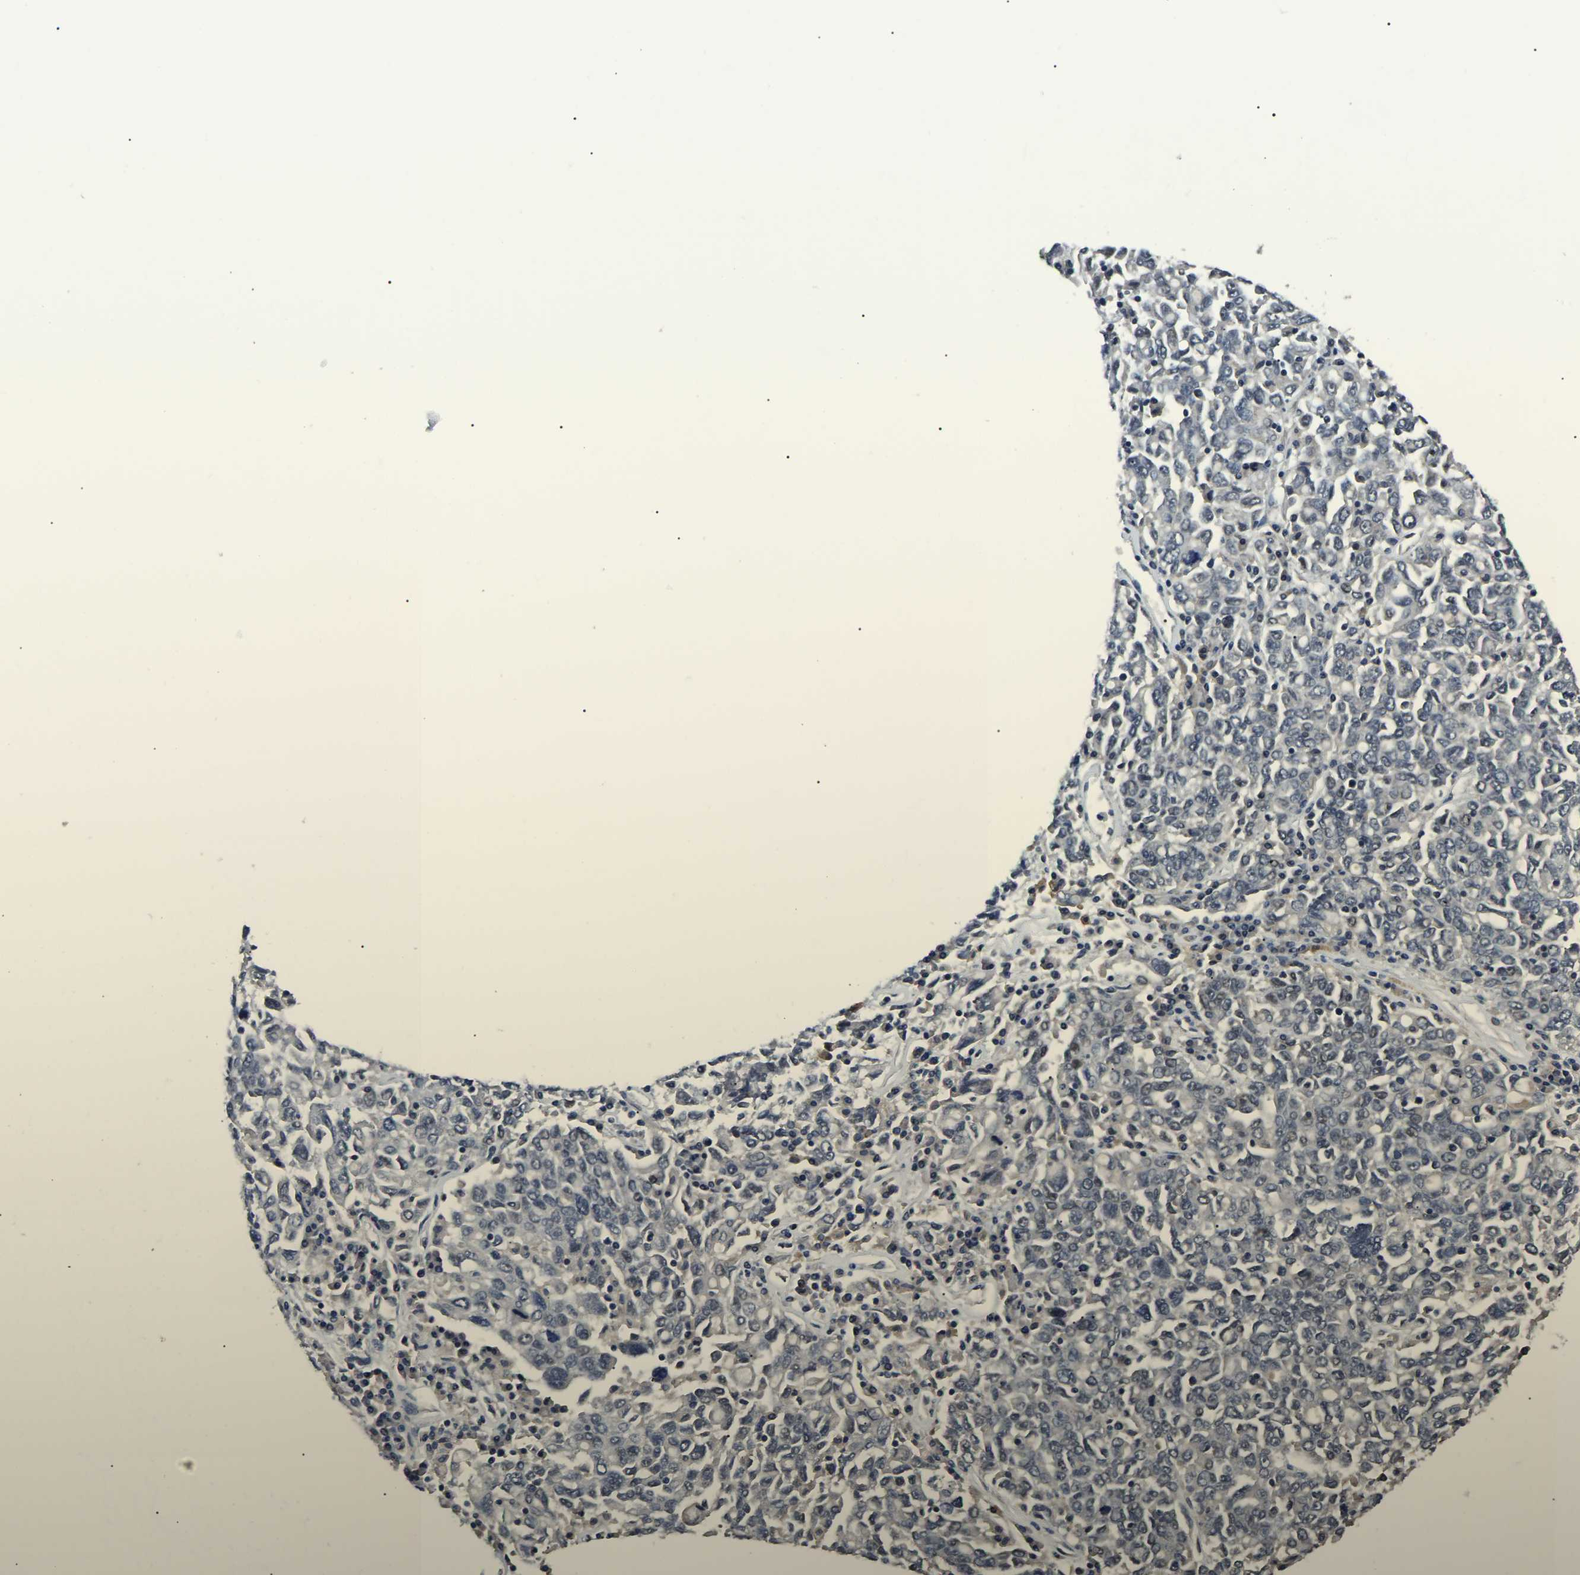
{"staining": {"intensity": "negative", "quantity": "none", "location": "none"}, "tissue": "ovarian cancer", "cell_type": "Tumor cells", "image_type": "cancer", "snomed": [{"axis": "morphology", "description": "Carcinoma, endometroid"}, {"axis": "topography", "description": "Ovary"}], "caption": "Immunohistochemistry (IHC) histopathology image of ovarian cancer (endometroid carcinoma) stained for a protein (brown), which reveals no expression in tumor cells.", "gene": "PPM1E", "patient": {"sex": "female", "age": 62}}